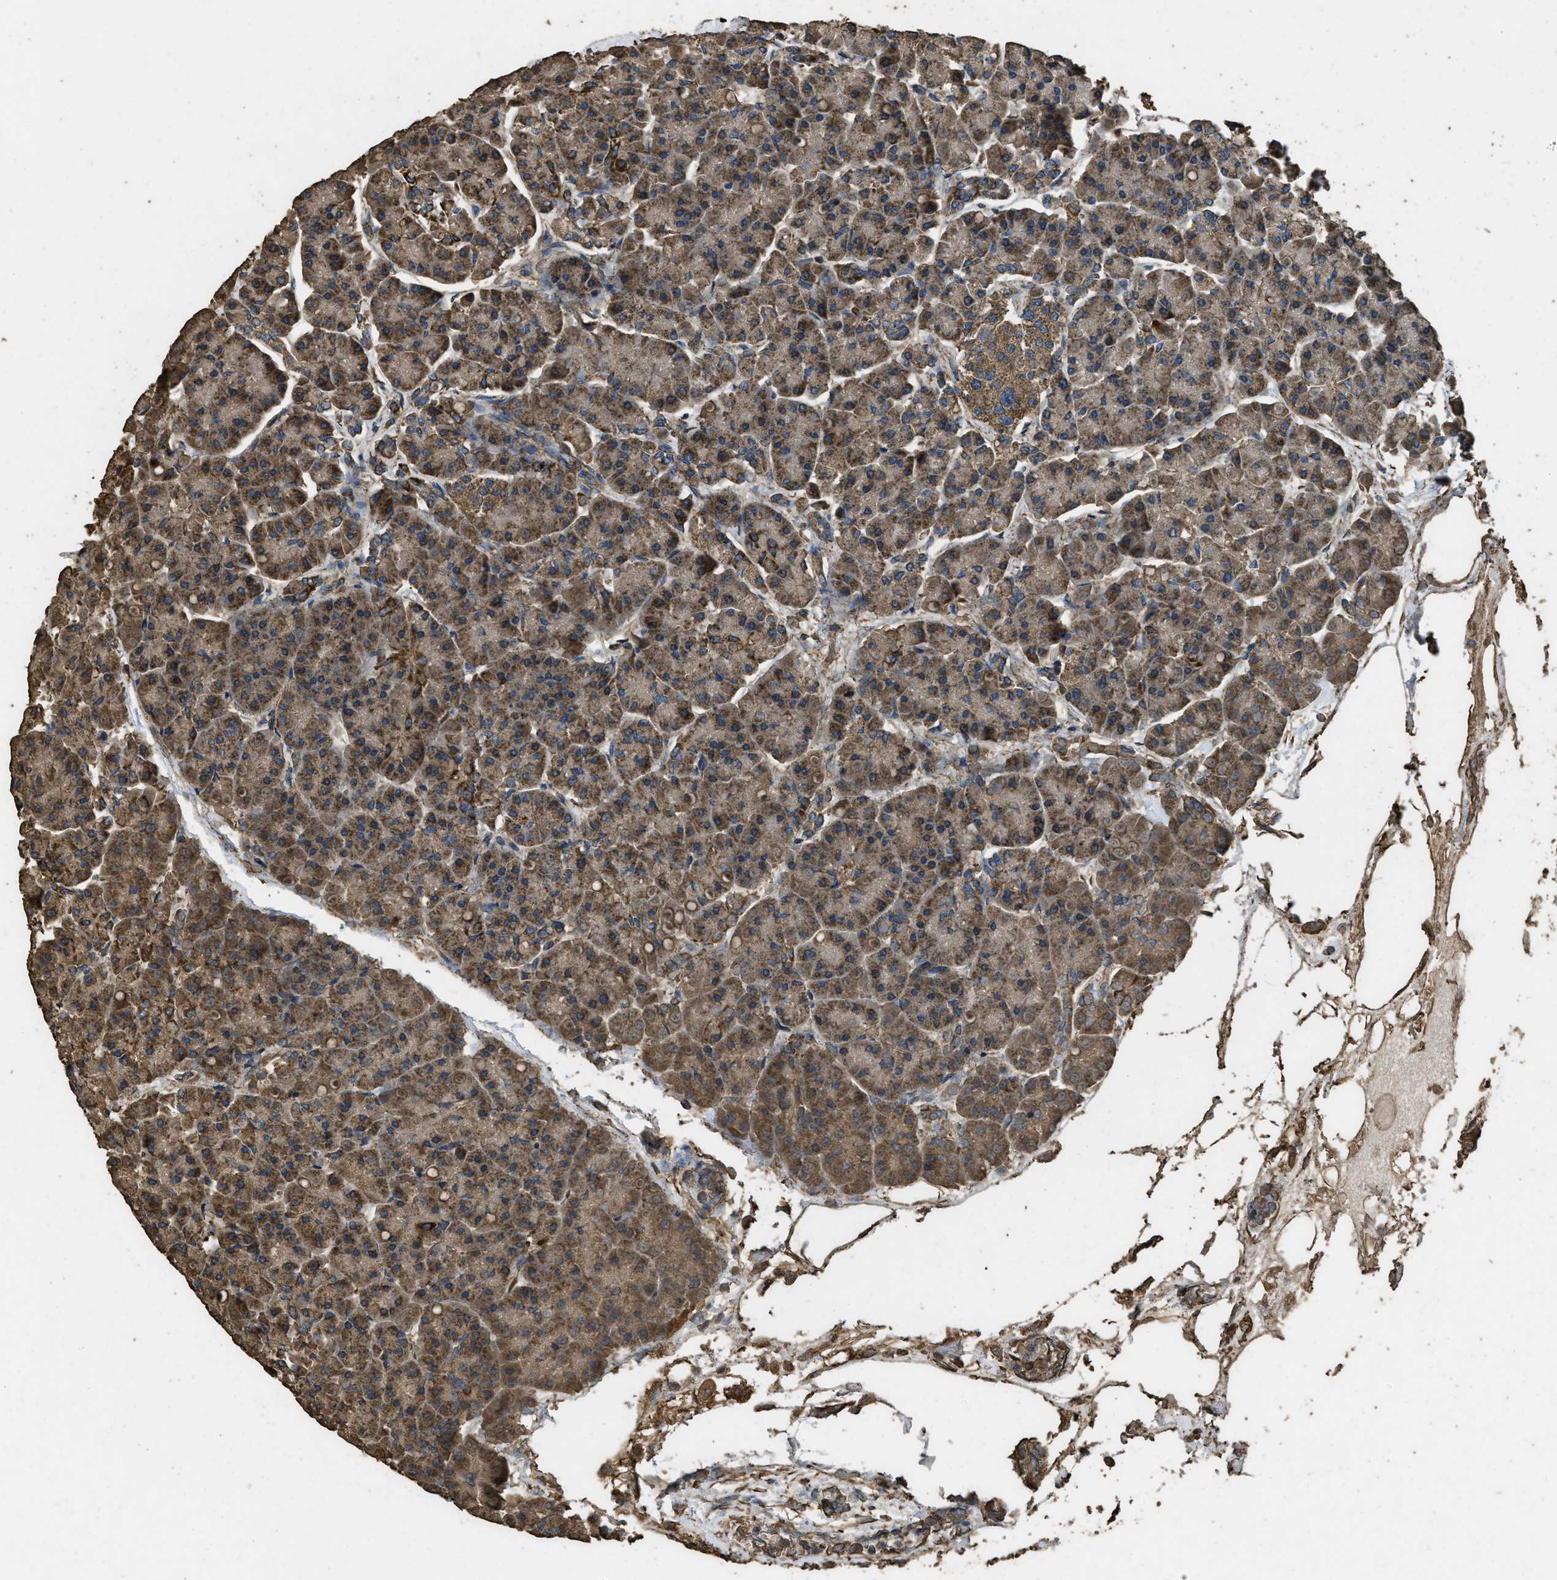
{"staining": {"intensity": "moderate", "quantity": ">75%", "location": "cytoplasmic/membranous"}, "tissue": "pancreas", "cell_type": "Exocrine glandular cells", "image_type": "normal", "snomed": [{"axis": "morphology", "description": "Normal tissue, NOS"}, {"axis": "topography", "description": "Pancreas"}], "caption": "Immunohistochemical staining of benign pancreas demonstrates >75% levels of moderate cytoplasmic/membranous protein expression in approximately >75% of exocrine glandular cells.", "gene": "CYRIA", "patient": {"sex": "female", "age": 70}}